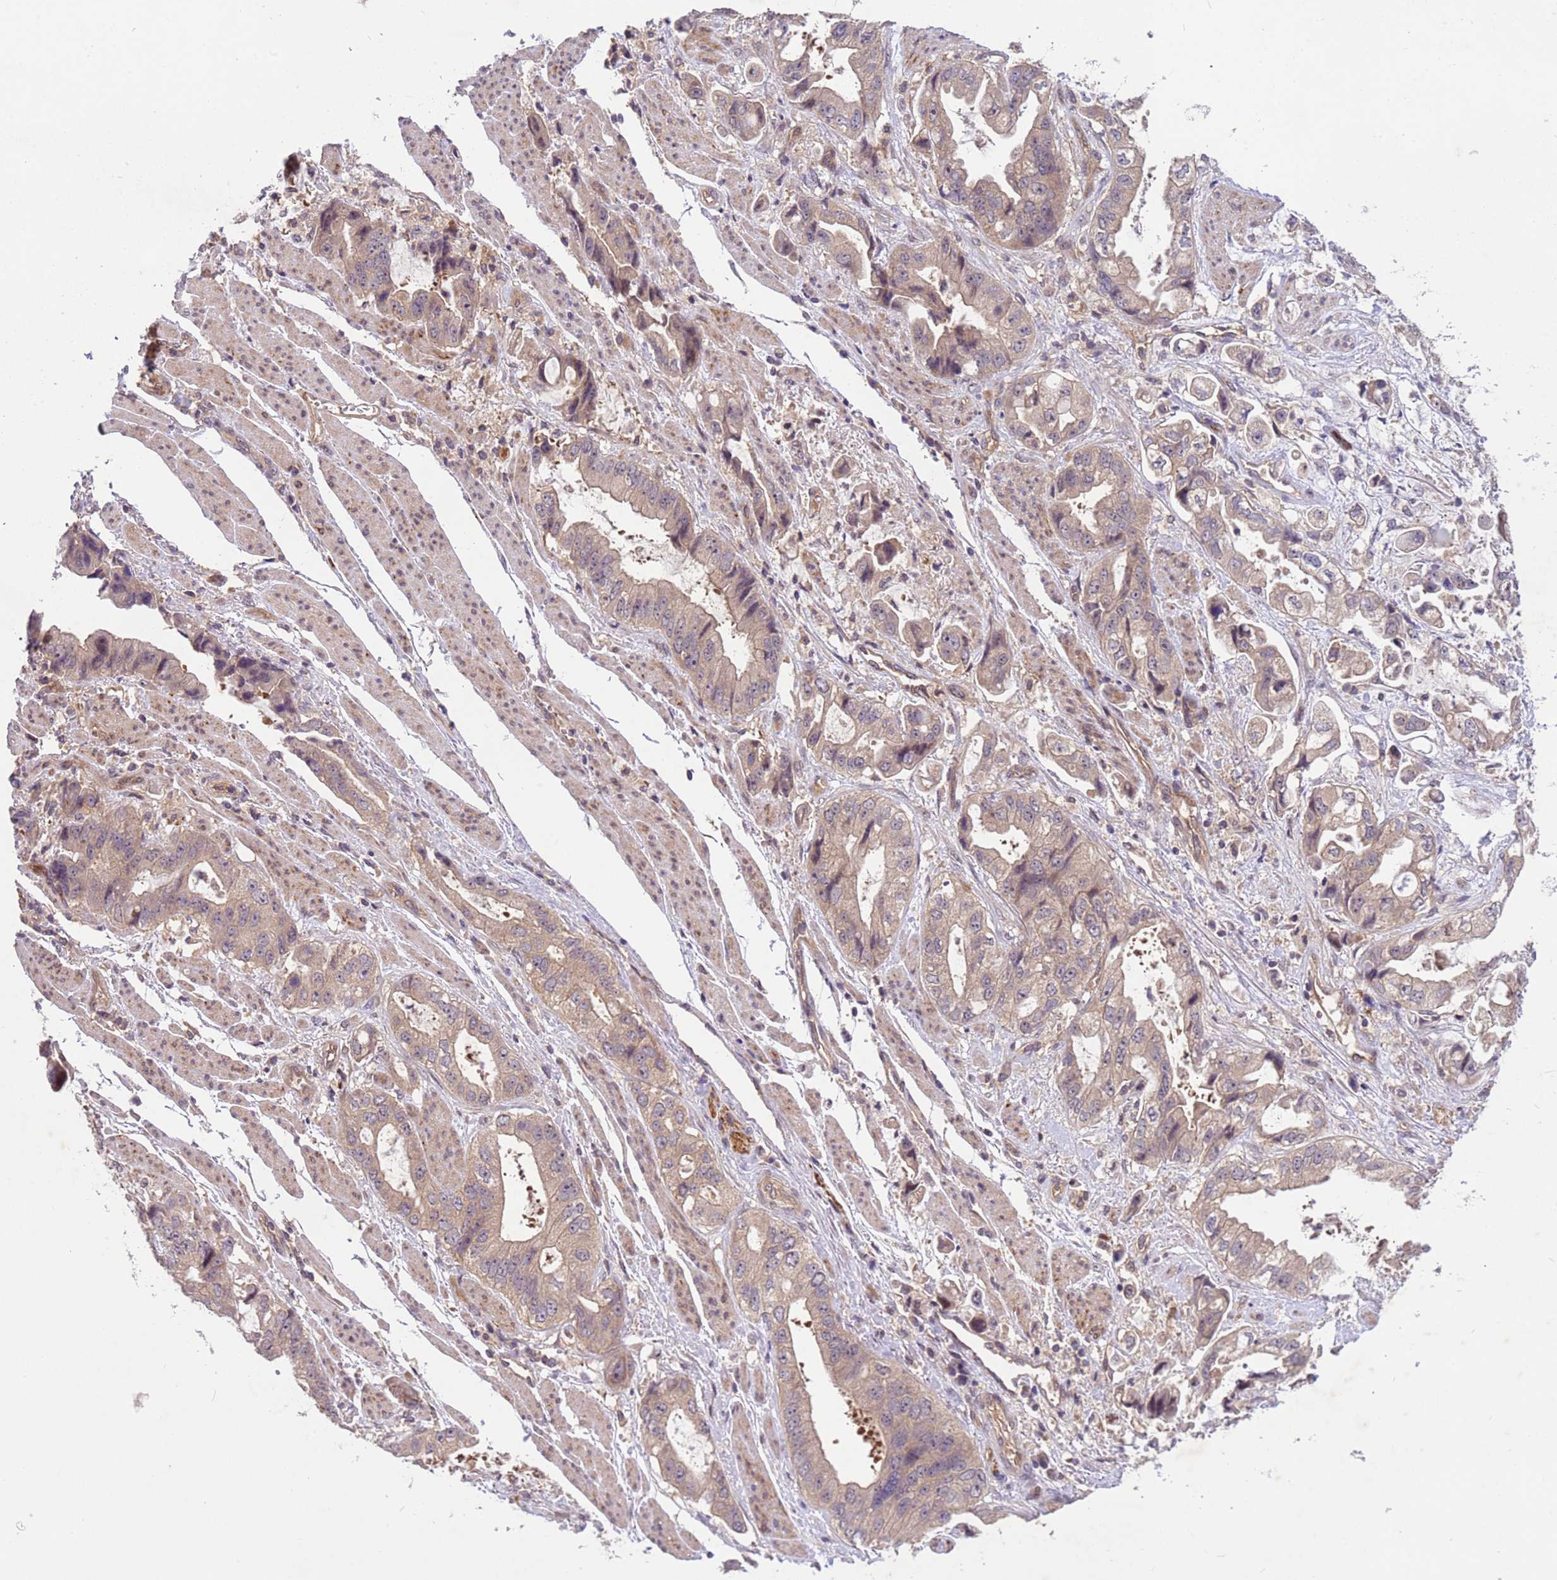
{"staining": {"intensity": "weak", "quantity": "25%-75%", "location": "cytoplasmic/membranous"}, "tissue": "stomach cancer", "cell_type": "Tumor cells", "image_type": "cancer", "snomed": [{"axis": "morphology", "description": "Adenocarcinoma, NOS"}, {"axis": "topography", "description": "Stomach"}], "caption": "This is an image of immunohistochemistry (IHC) staining of stomach adenocarcinoma, which shows weak expression in the cytoplasmic/membranous of tumor cells.", "gene": "PPP2CB", "patient": {"sex": "male", "age": 62}}